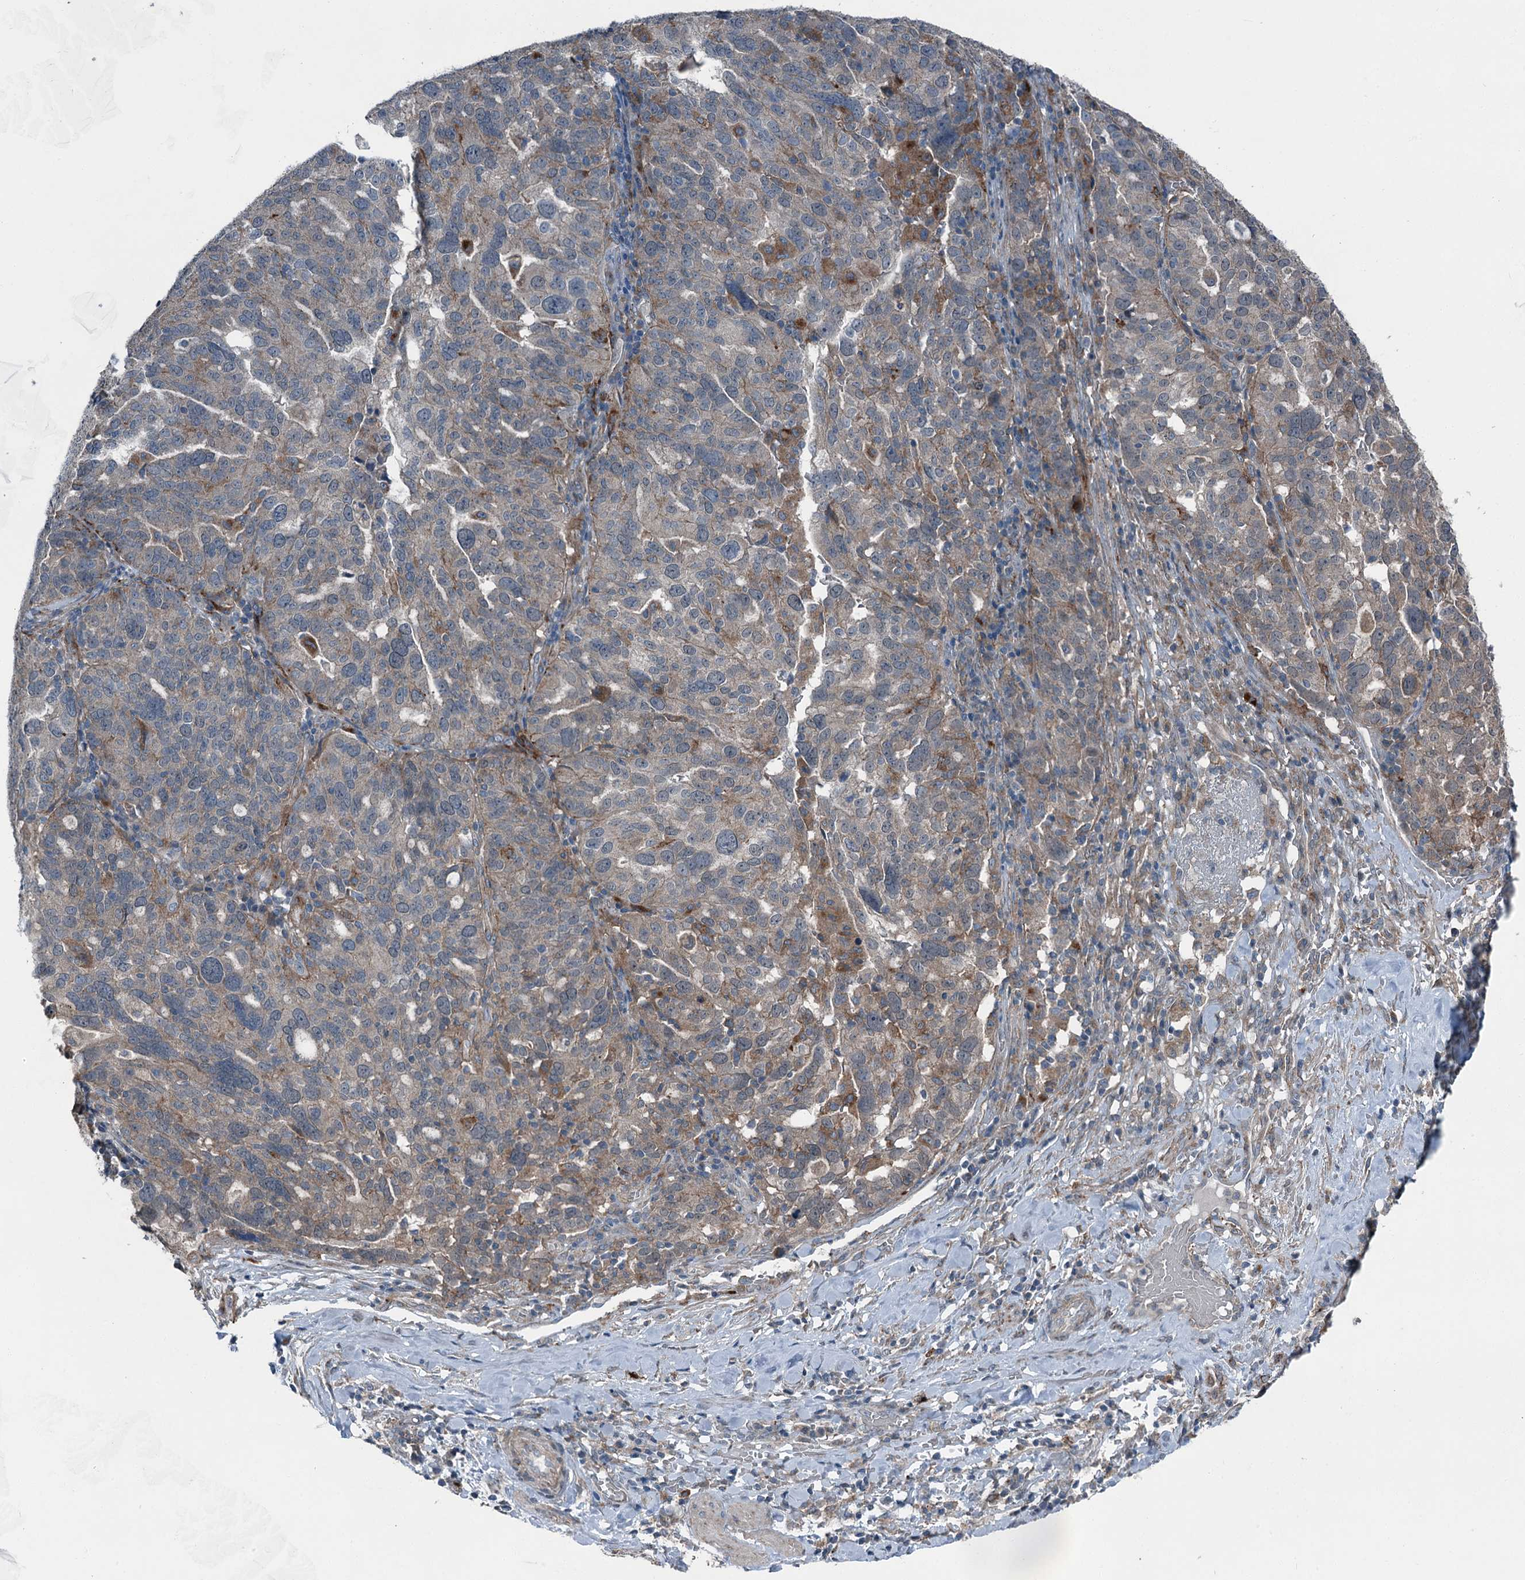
{"staining": {"intensity": "strong", "quantity": "<25%", "location": "cytoplasmic/membranous"}, "tissue": "ovarian cancer", "cell_type": "Tumor cells", "image_type": "cancer", "snomed": [{"axis": "morphology", "description": "Cystadenocarcinoma, serous, NOS"}, {"axis": "topography", "description": "Ovary"}], "caption": "Tumor cells show medium levels of strong cytoplasmic/membranous staining in about <25% of cells in ovarian cancer (serous cystadenocarcinoma).", "gene": "AXL", "patient": {"sex": "female", "age": 59}}